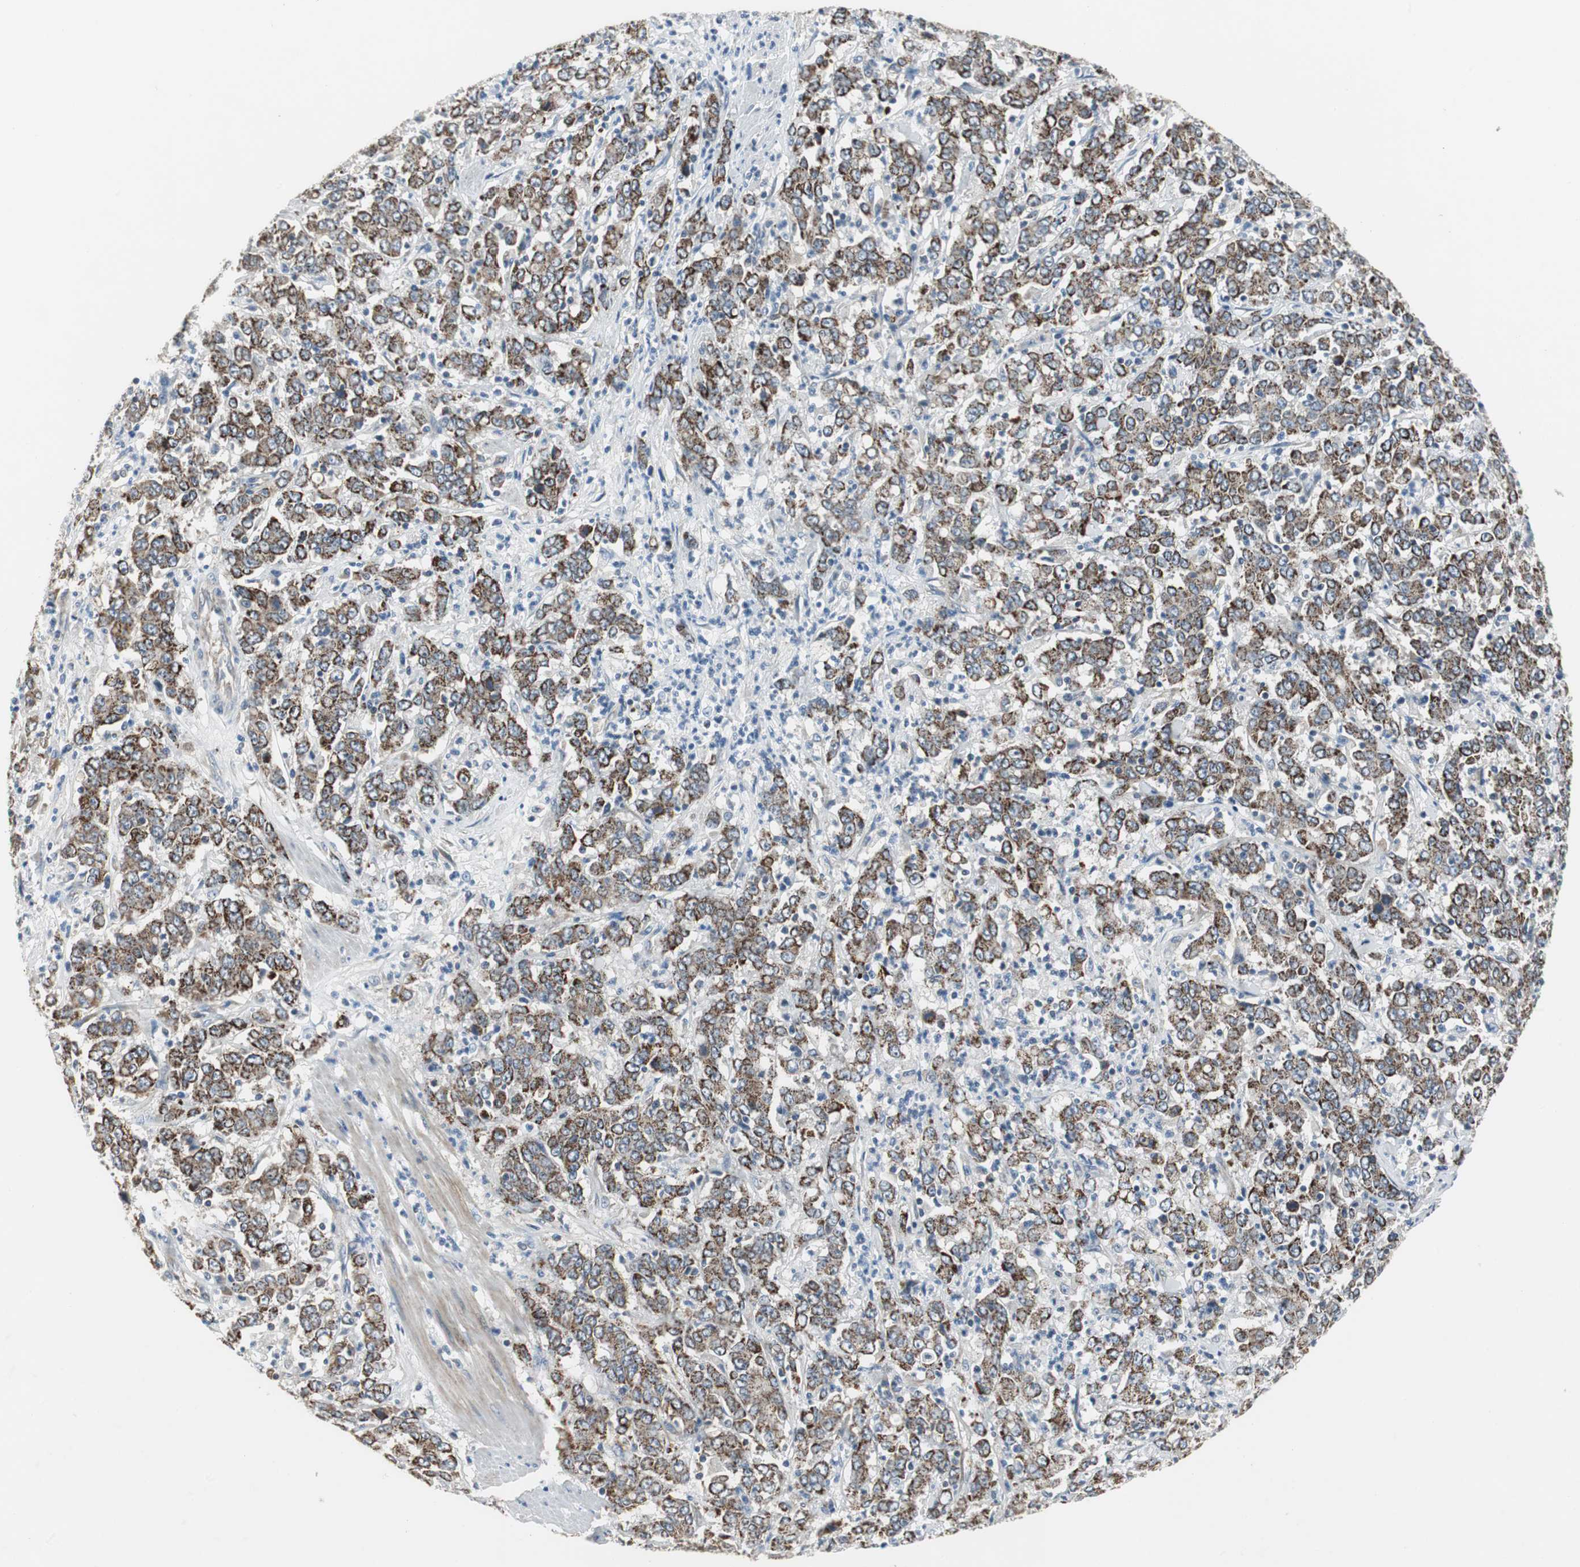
{"staining": {"intensity": "strong", "quantity": ">75%", "location": "cytoplasmic/membranous"}, "tissue": "stomach cancer", "cell_type": "Tumor cells", "image_type": "cancer", "snomed": [{"axis": "morphology", "description": "Adenocarcinoma, NOS"}, {"axis": "topography", "description": "Stomach, lower"}], "caption": "Tumor cells show strong cytoplasmic/membranous expression in about >75% of cells in adenocarcinoma (stomach).", "gene": "MYT1", "patient": {"sex": "female", "age": 71}}